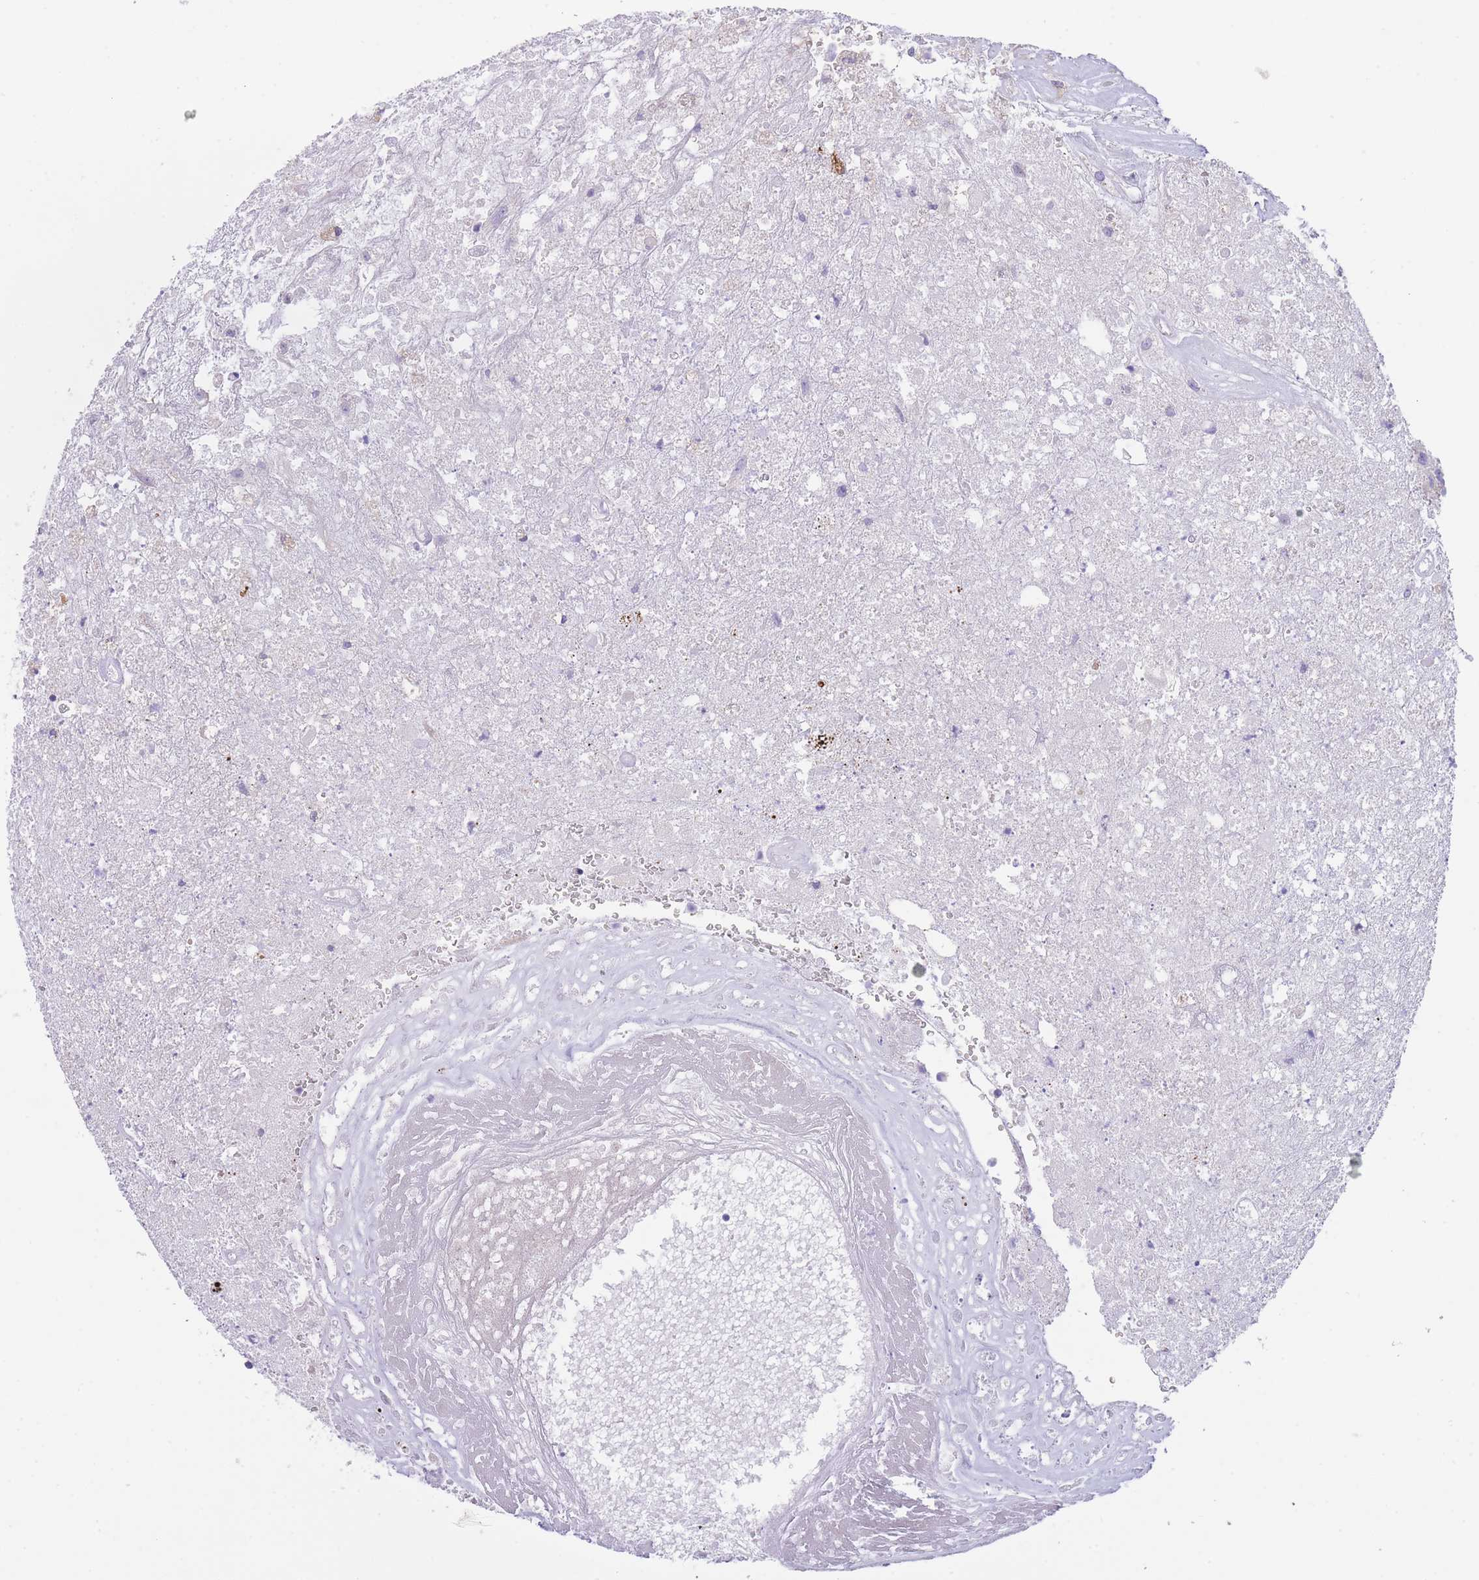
{"staining": {"intensity": "negative", "quantity": "none", "location": "none"}, "tissue": "glioma", "cell_type": "Tumor cells", "image_type": "cancer", "snomed": [{"axis": "morphology", "description": "Glioma, malignant, High grade"}, {"axis": "topography", "description": "Brain"}], "caption": "An immunohistochemistry micrograph of glioma is shown. There is no staining in tumor cells of glioma. Brightfield microscopy of IHC stained with DAB (3,3'-diaminobenzidine) (brown) and hematoxylin (blue), captured at high magnification.", "gene": "QTRT1", "patient": {"sex": "male", "age": 56}}